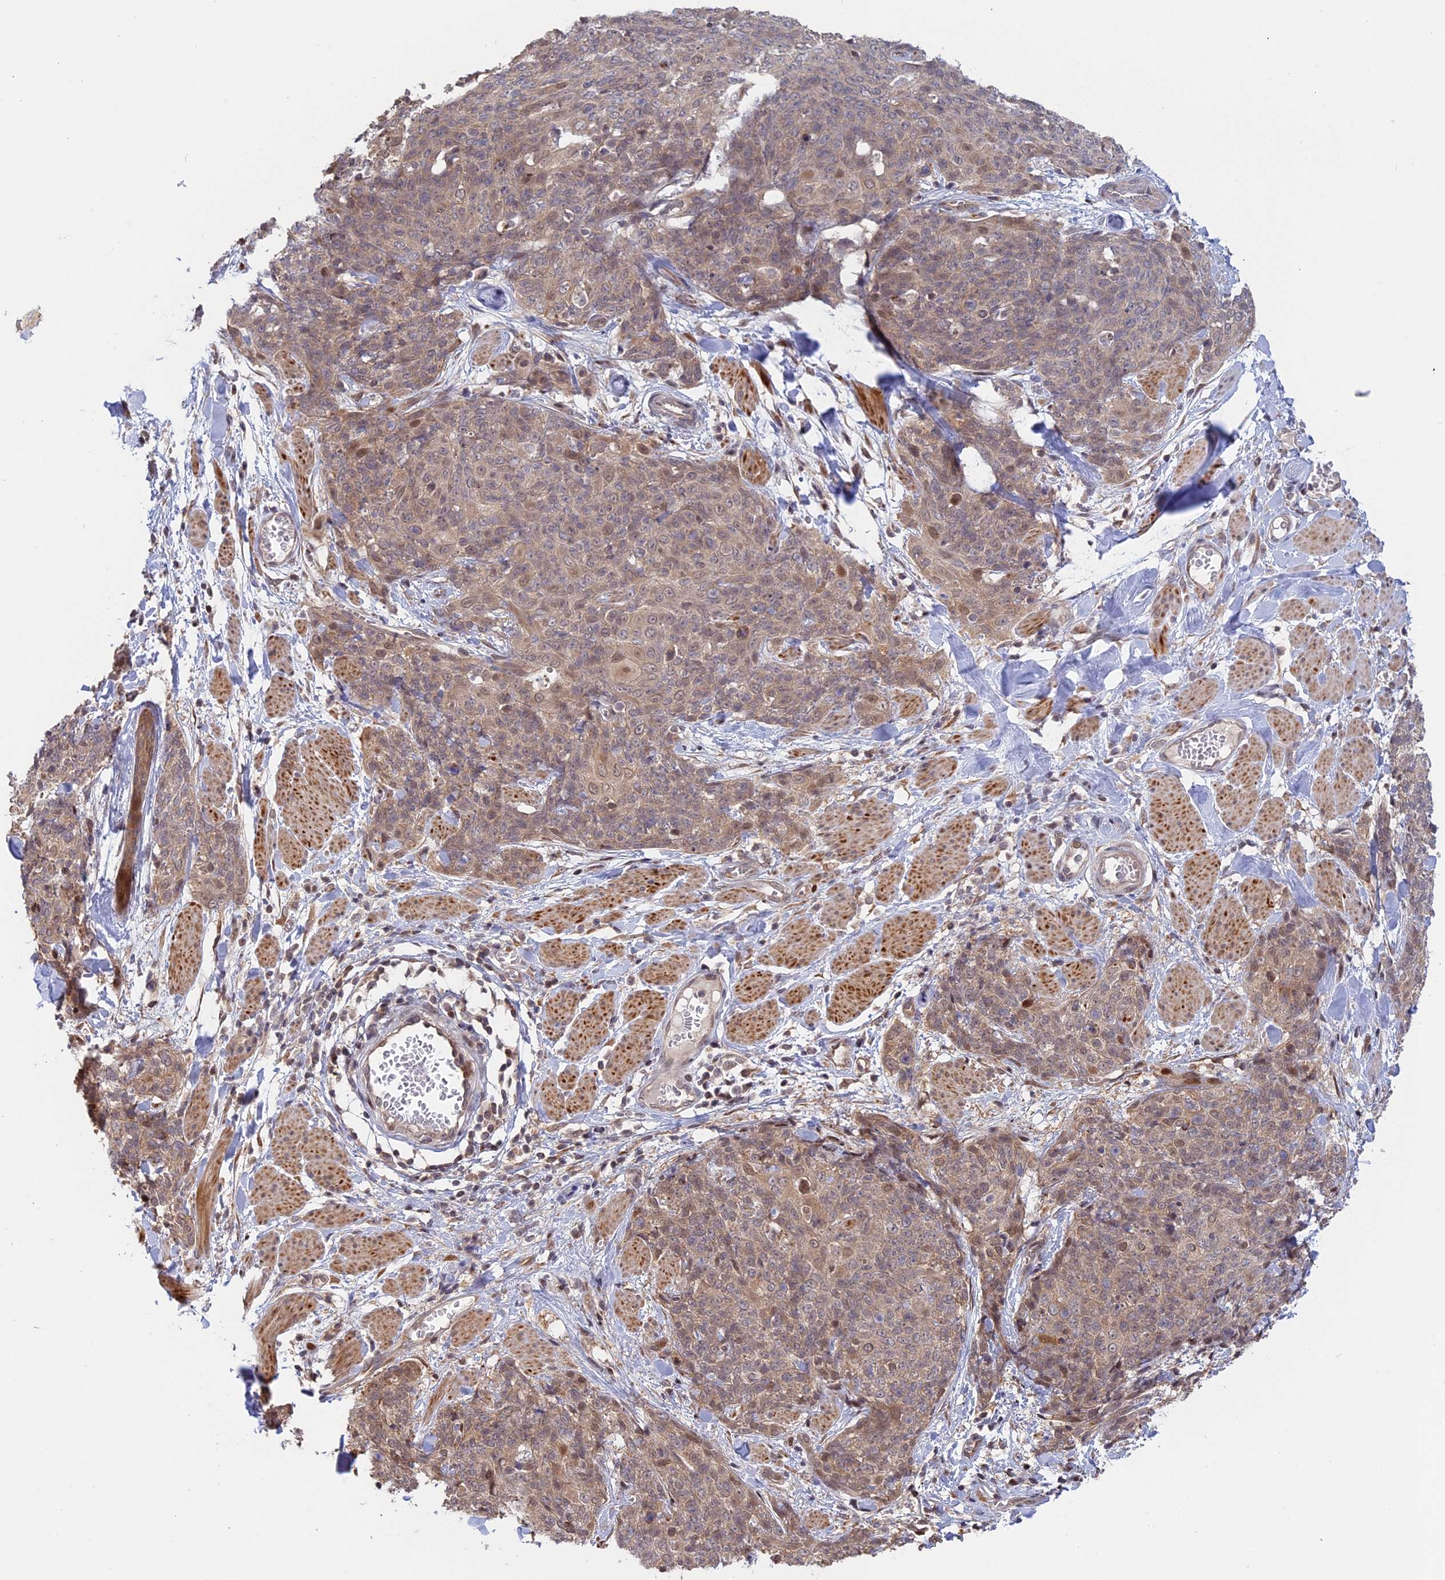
{"staining": {"intensity": "moderate", "quantity": "25%-75%", "location": "cytoplasmic/membranous,nuclear"}, "tissue": "skin cancer", "cell_type": "Tumor cells", "image_type": "cancer", "snomed": [{"axis": "morphology", "description": "Squamous cell carcinoma, NOS"}, {"axis": "topography", "description": "Skin"}, {"axis": "topography", "description": "Vulva"}], "caption": "Human skin squamous cell carcinoma stained with a protein marker demonstrates moderate staining in tumor cells.", "gene": "GSKIP", "patient": {"sex": "female", "age": 85}}